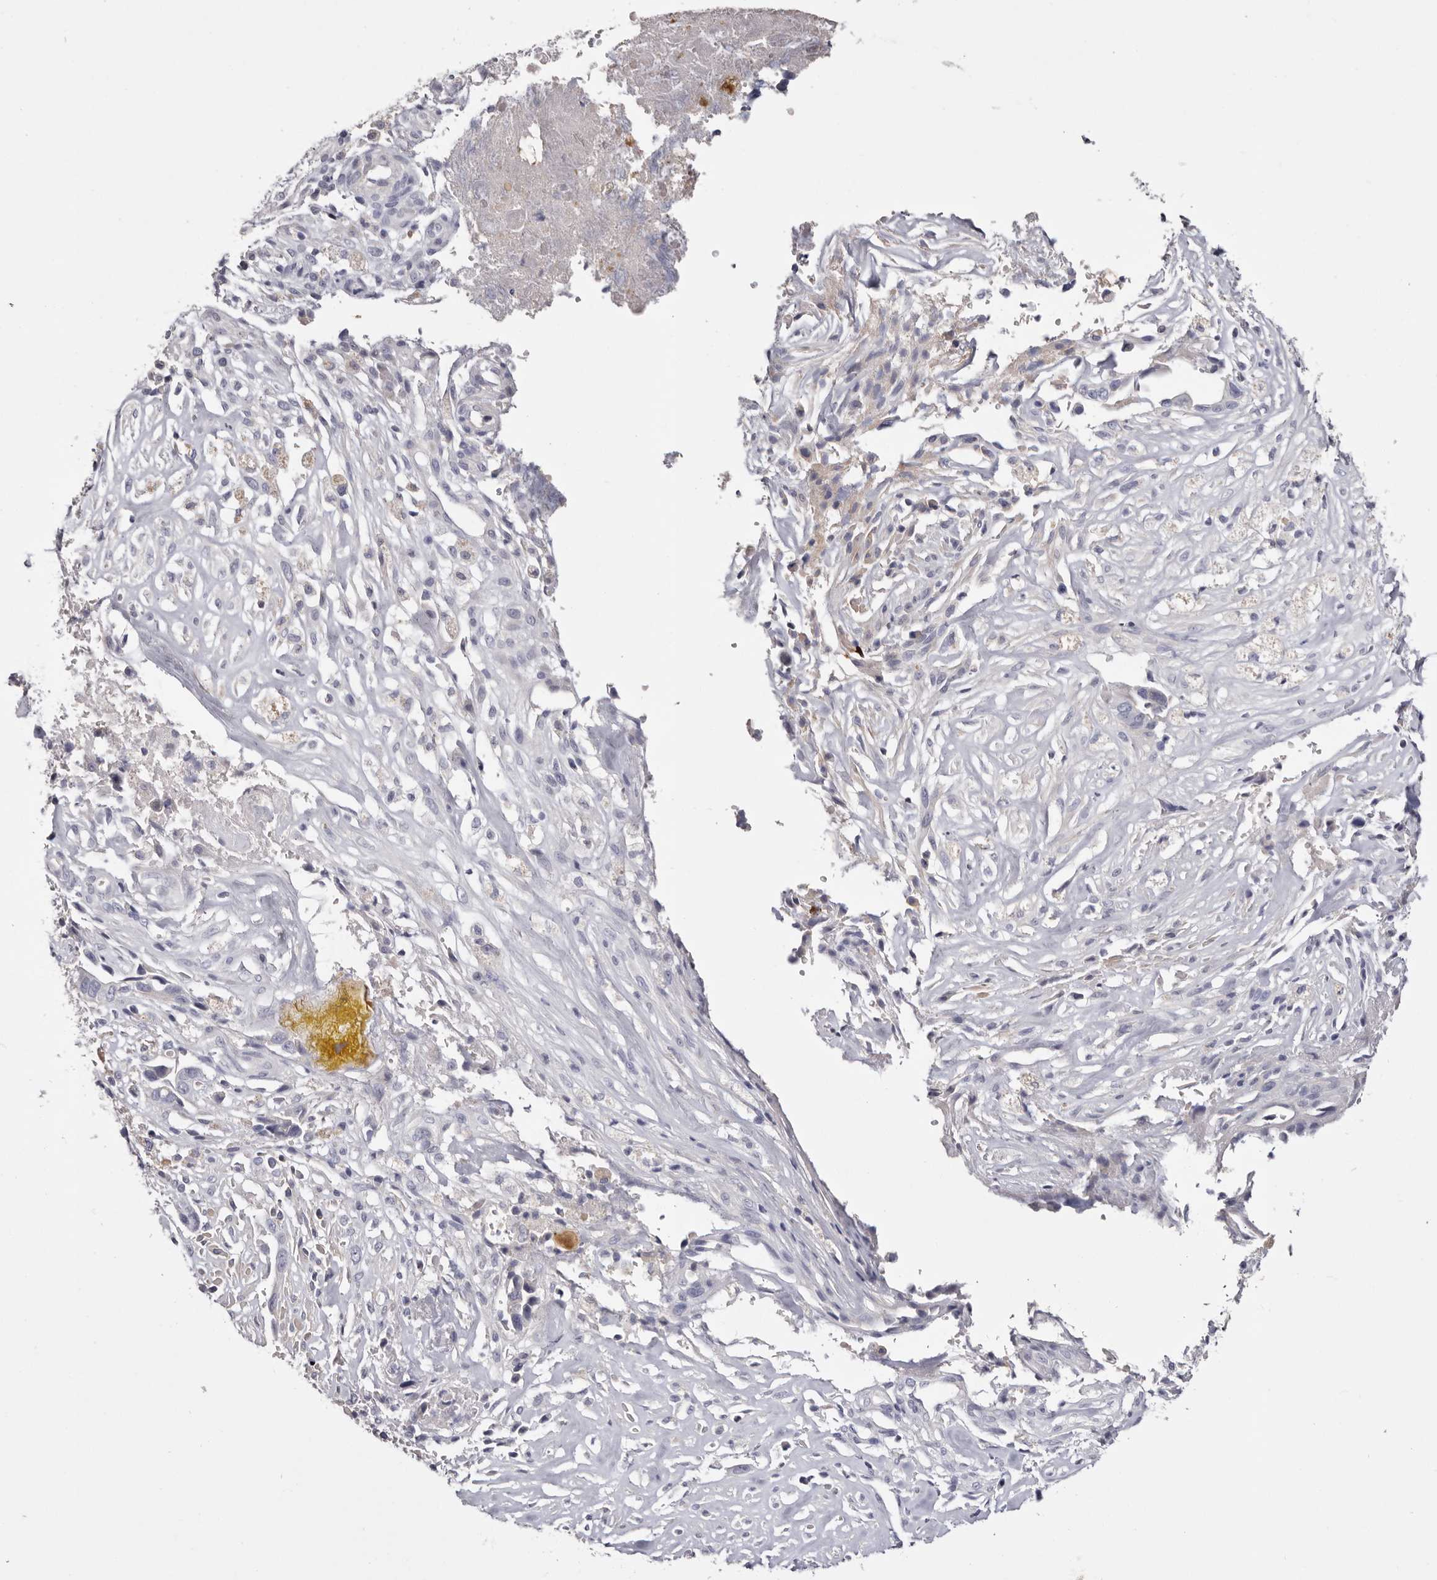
{"staining": {"intensity": "negative", "quantity": "none", "location": "none"}, "tissue": "liver cancer", "cell_type": "Tumor cells", "image_type": "cancer", "snomed": [{"axis": "morphology", "description": "Cholangiocarcinoma"}, {"axis": "topography", "description": "Liver"}], "caption": "Protein analysis of liver cancer shows no significant expression in tumor cells. (DAB (3,3'-diaminobenzidine) immunohistochemistry with hematoxylin counter stain).", "gene": "S1PR5", "patient": {"sex": "female", "age": 79}}